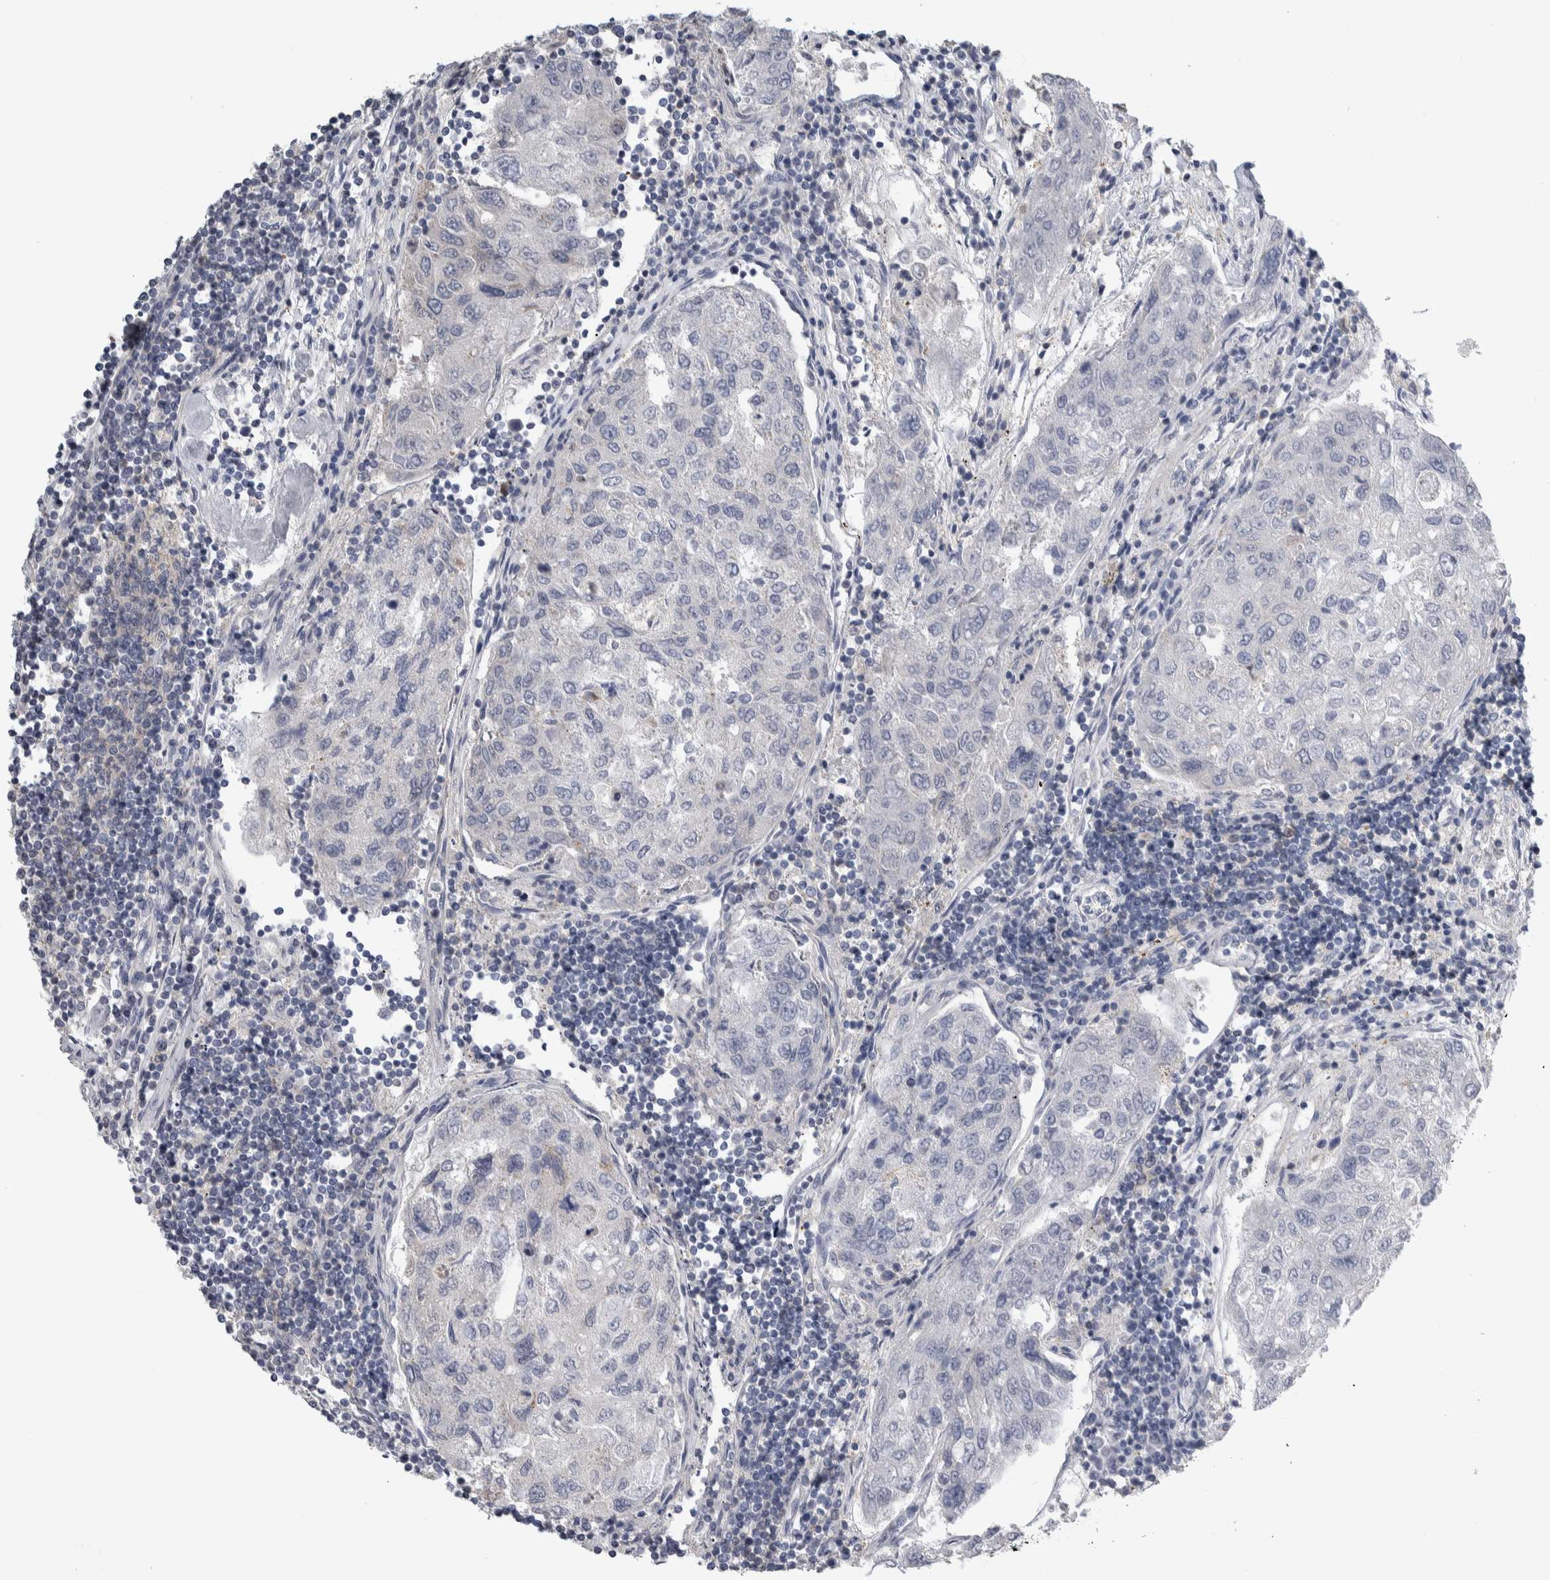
{"staining": {"intensity": "negative", "quantity": "none", "location": "none"}, "tissue": "urothelial cancer", "cell_type": "Tumor cells", "image_type": "cancer", "snomed": [{"axis": "morphology", "description": "Urothelial carcinoma, High grade"}, {"axis": "topography", "description": "Lymph node"}, {"axis": "topography", "description": "Urinary bladder"}], "caption": "Protein analysis of urothelial cancer exhibits no significant positivity in tumor cells. (Brightfield microscopy of DAB IHC at high magnification).", "gene": "TAX1BP1", "patient": {"sex": "male", "age": 51}}